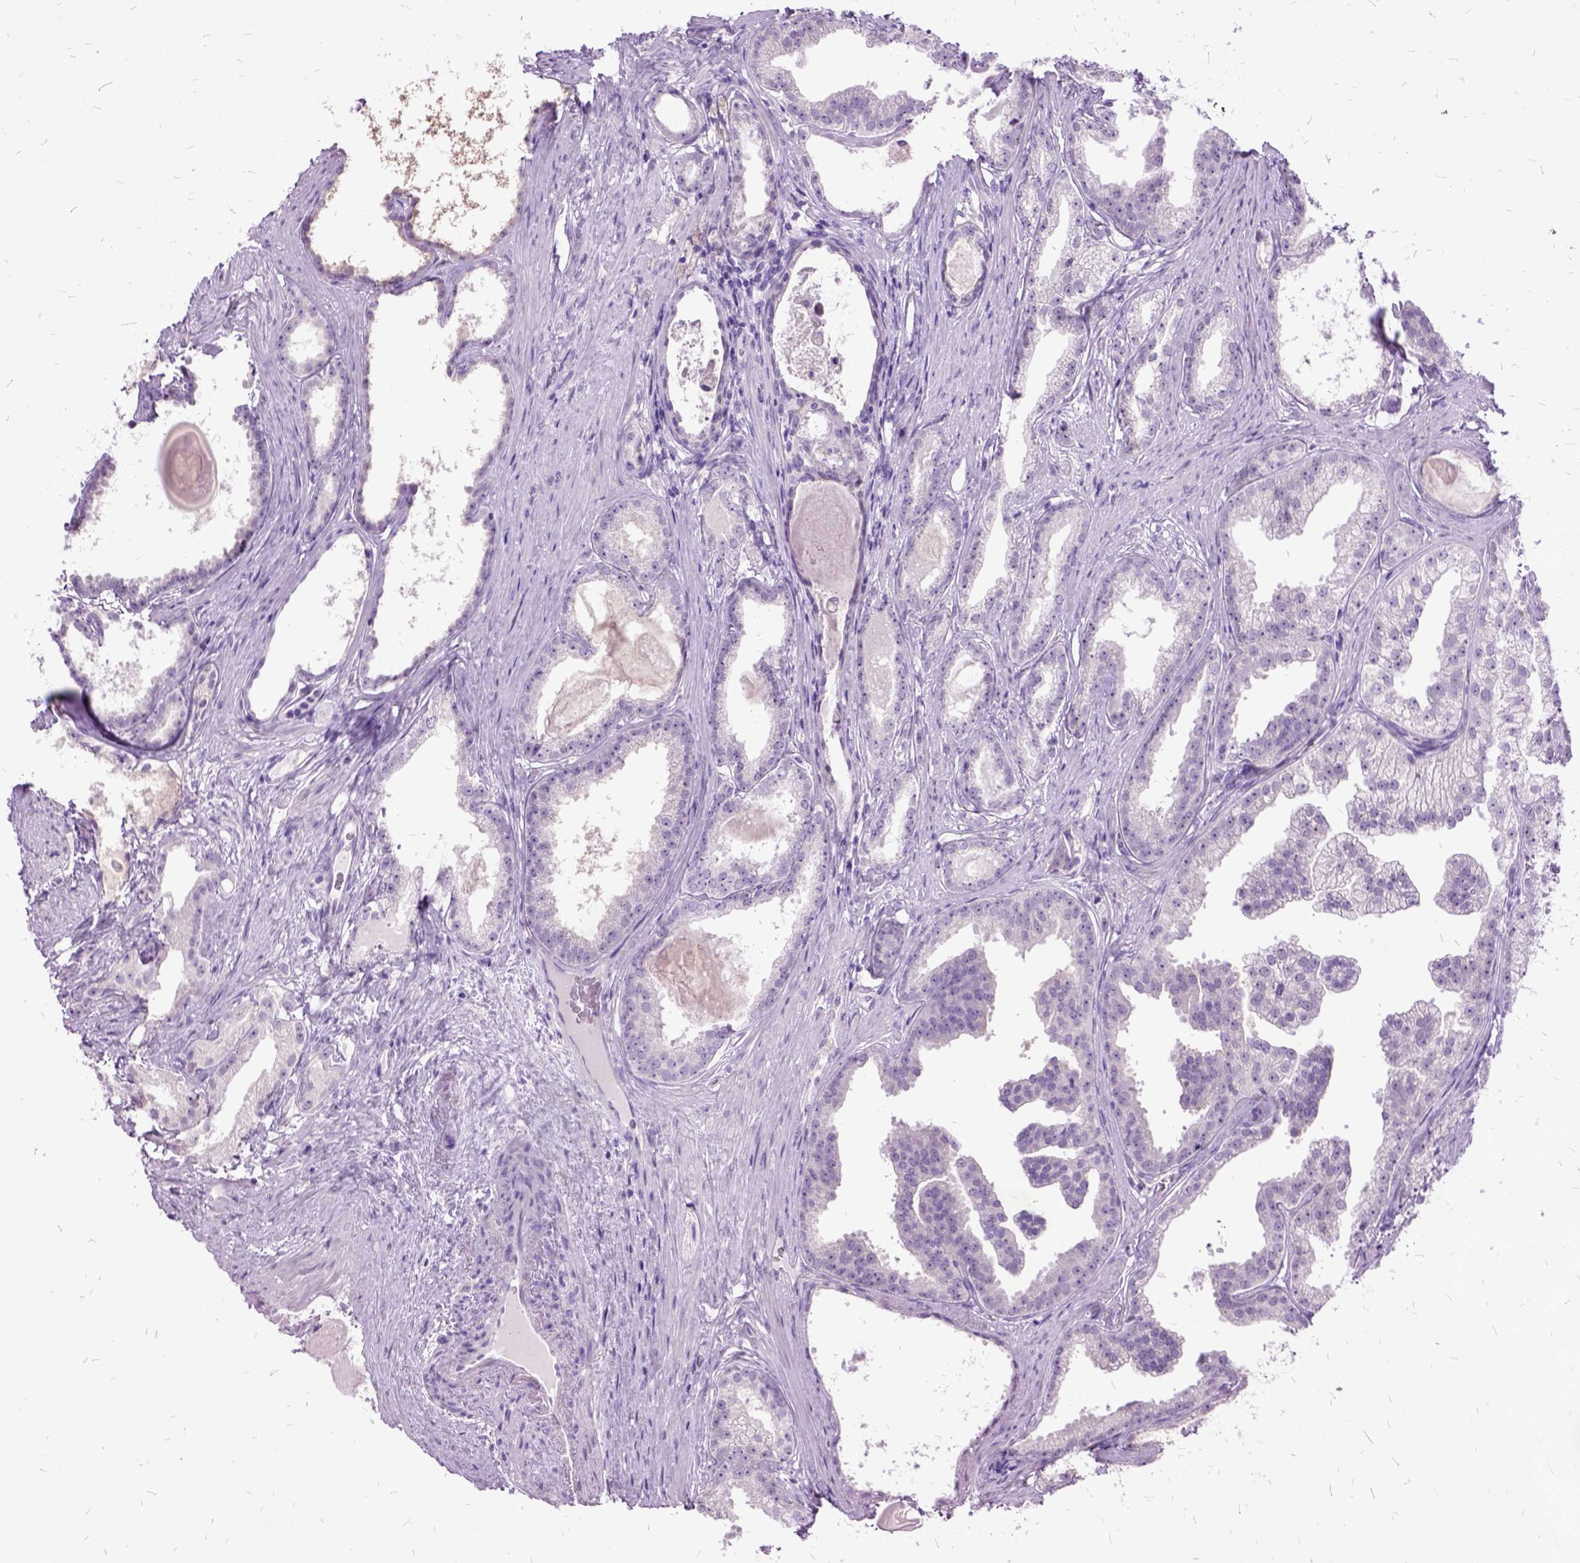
{"staining": {"intensity": "negative", "quantity": "none", "location": "none"}, "tissue": "prostate cancer", "cell_type": "Tumor cells", "image_type": "cancer", "snomed": [{"axis": "morphology", "description": "Adenocarcinoma, Low grade"}, {"axis": "topography", "description": "Prostate"}], "caption": "DAB immunohistochemical staining of human prostate cancer exhibits no significant staining in tumor cells. (Brightfield microscopy of DAB (3,3'-diaminobenzidine) IHC at high magnification).", "gene": "MME", "patient": {"sex": "male", "age": 65}}